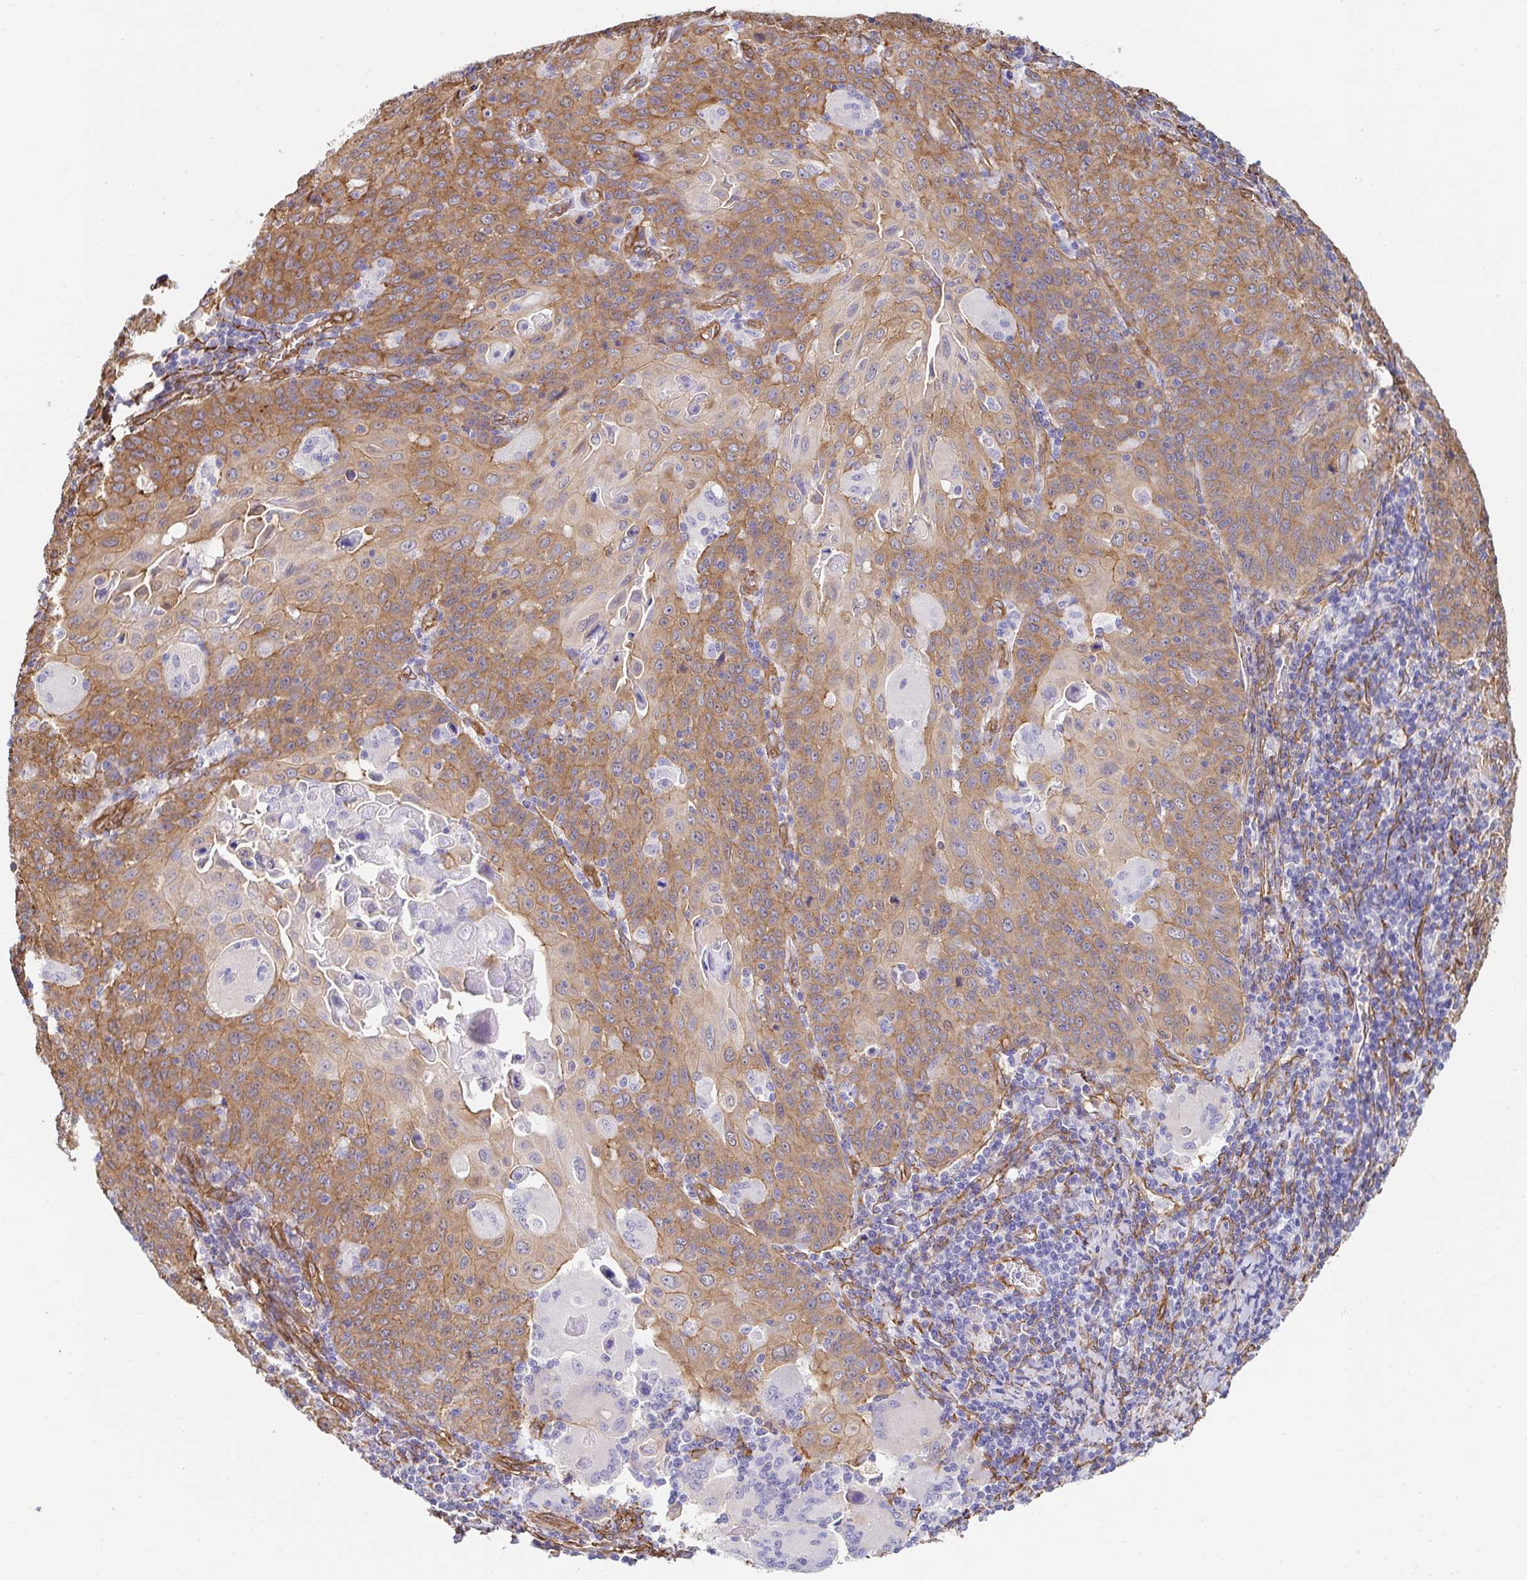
{"staining": {"intensity": "moderate", "quantity": ">75%", "location": "cytoplasmic/membranous"}, "tissue": "cervical cancer", "cell_type": "Tumor cells", "image_type": "cancer", "snomed": [{"axis": "morphology", "description": "Squamous cell carcinoma, NOS"}, {"axis": "topography", "description": "Cervix"}], "caption": "Immunohistochemistry (IHC) of human squamous cell carcinoma (cervical) reveals medium levels of moderate cytoplasmic/membranous positivity in about >75% of tumor cells. The staining was performed using DAB, with brown indicating positive protein expression. Nuclei are stained blue with hematoxylin.", "gene": "CTTN", "patient": {"sex": "female", "age": 65}}